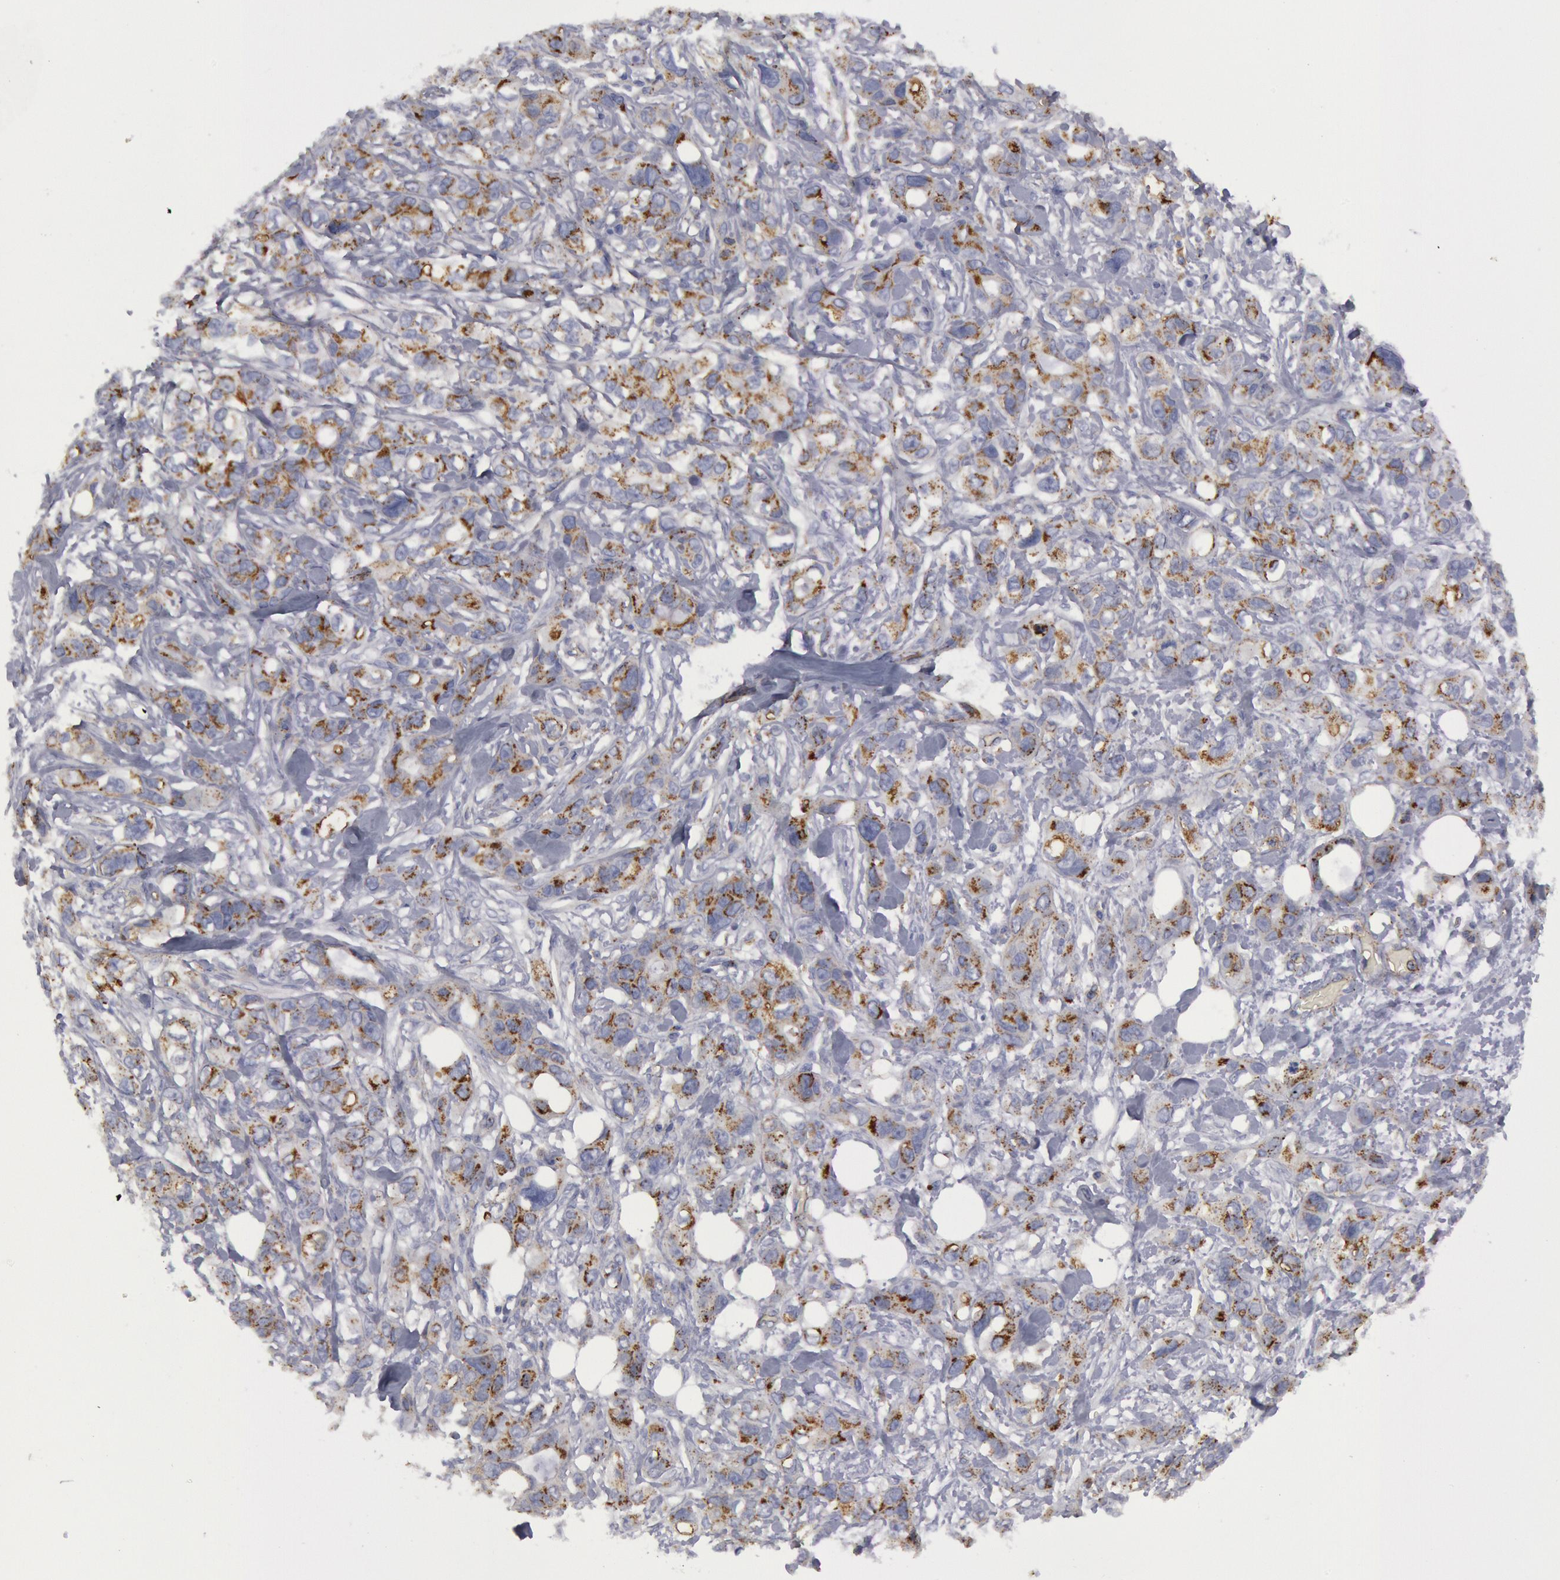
{"staining": {"intensity": "weak", "quantity": "25%-75%", "location": "cytoplasmic/membranous"}, "tissue": "stomach cancer", "cell_type": "Tumor cells", "image_type": "cancer", "snomed": [{"axis": "morphology", "description": "Adenocarcinoma, NOS"}, {"axis": "topography", "description": "Stomach, upper"}], "caption": "Human stomach cancer (adenocarcinoma) stained for a protein (brown) demonstrates weak cytoplasmic/membranous positive staining in approximately 25%-75% of tumor cells.", "gene": "FLOT1", "patient": {"sex": "male", "age": 47}}